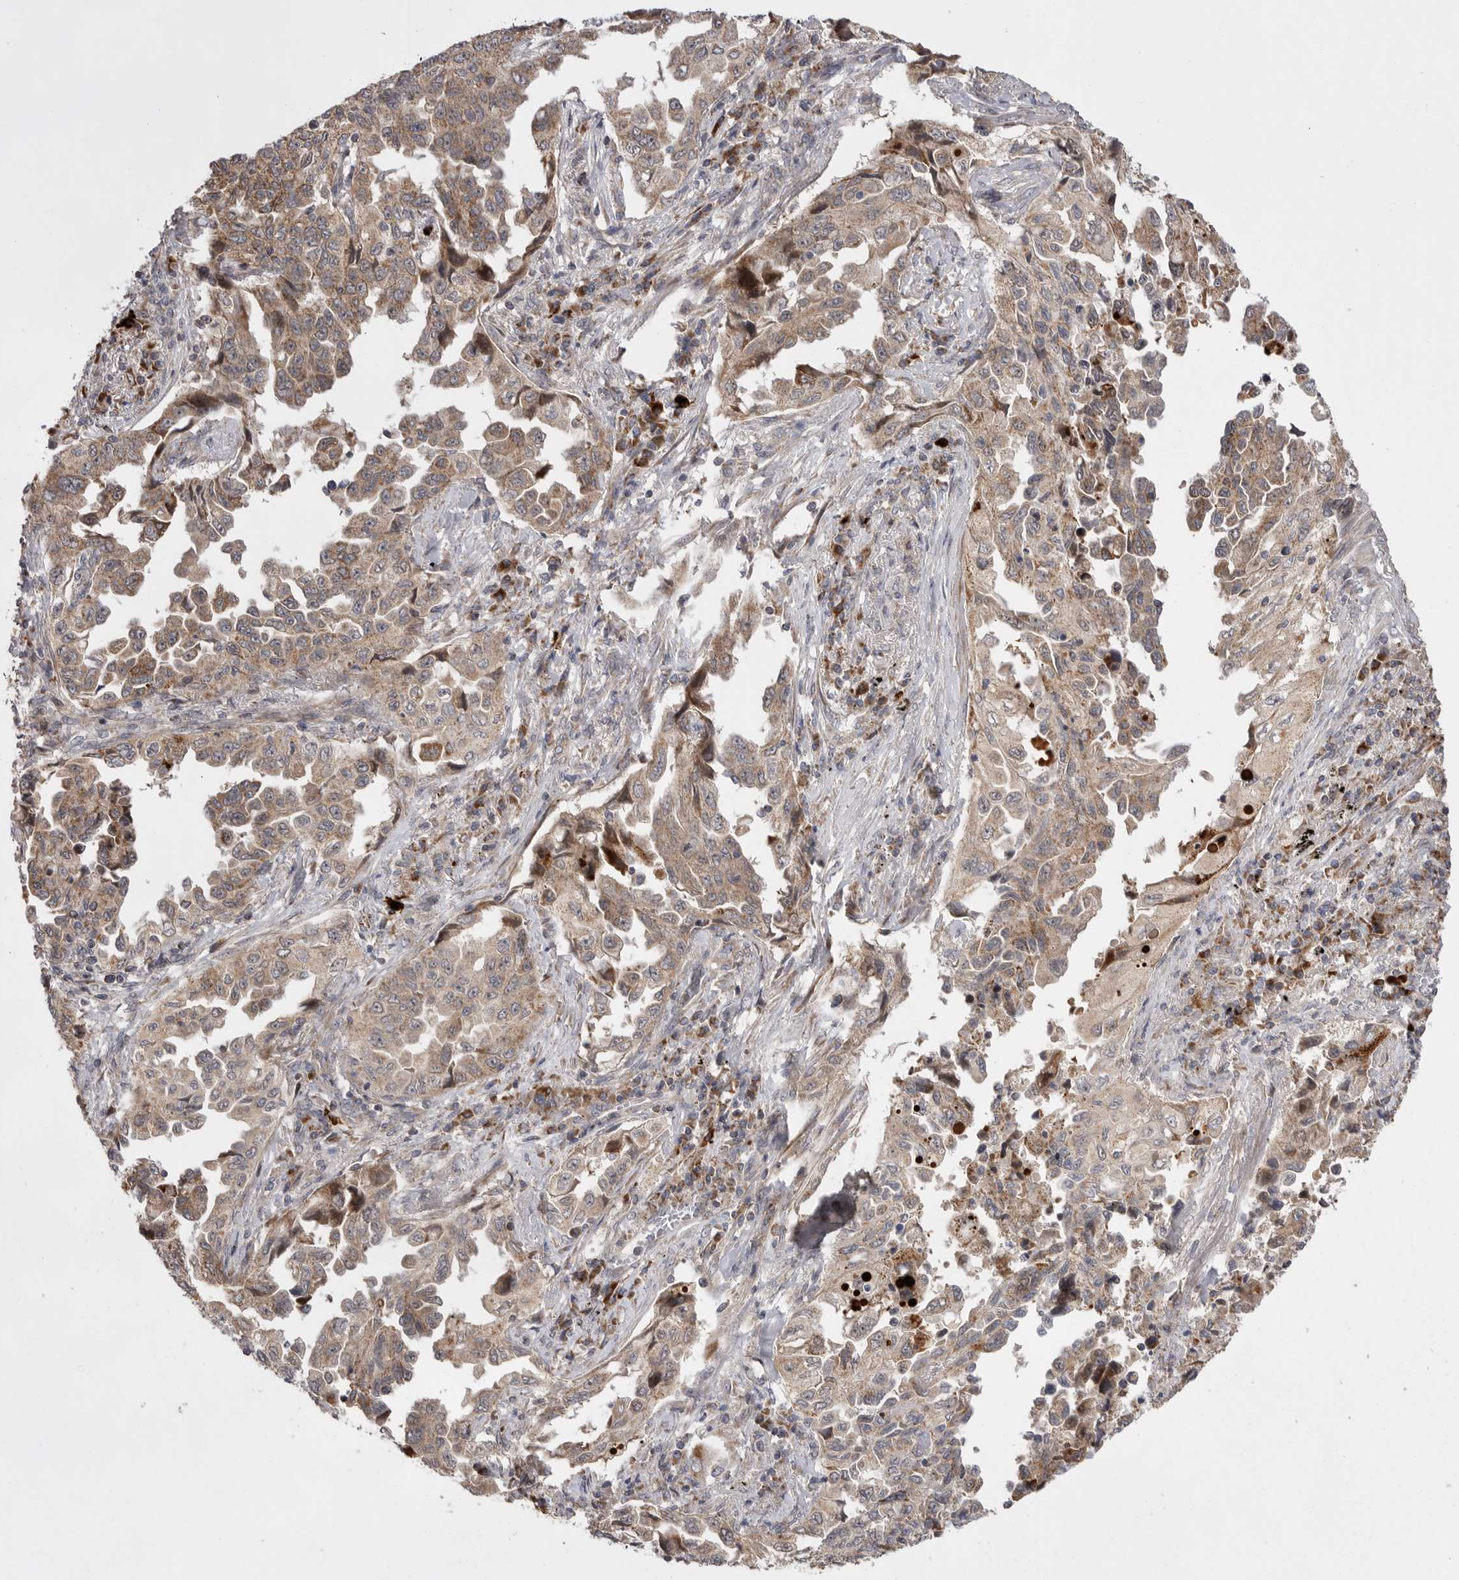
{"staining": {"intensity": "moderate", "quantity": ">75%", "location": "cytoplasmic/membranous"}, "tissue": "lung cancer", "cell_type": "Tumor cells", "image_type": "cancer", "snomed": [{"axis": "morphology", "description": "Adenocarcinoma, NOS"}, {"axis": "topography", "description": "Lung"}], "caption": "Tumor cells exhibit medium levels of moderate cytoplasmic/membranous expression in approximately >75% of cells in adenocarcinoma (lung).", "gene": "KYAT3", "patient": {"sex": "female", "age": 51}}